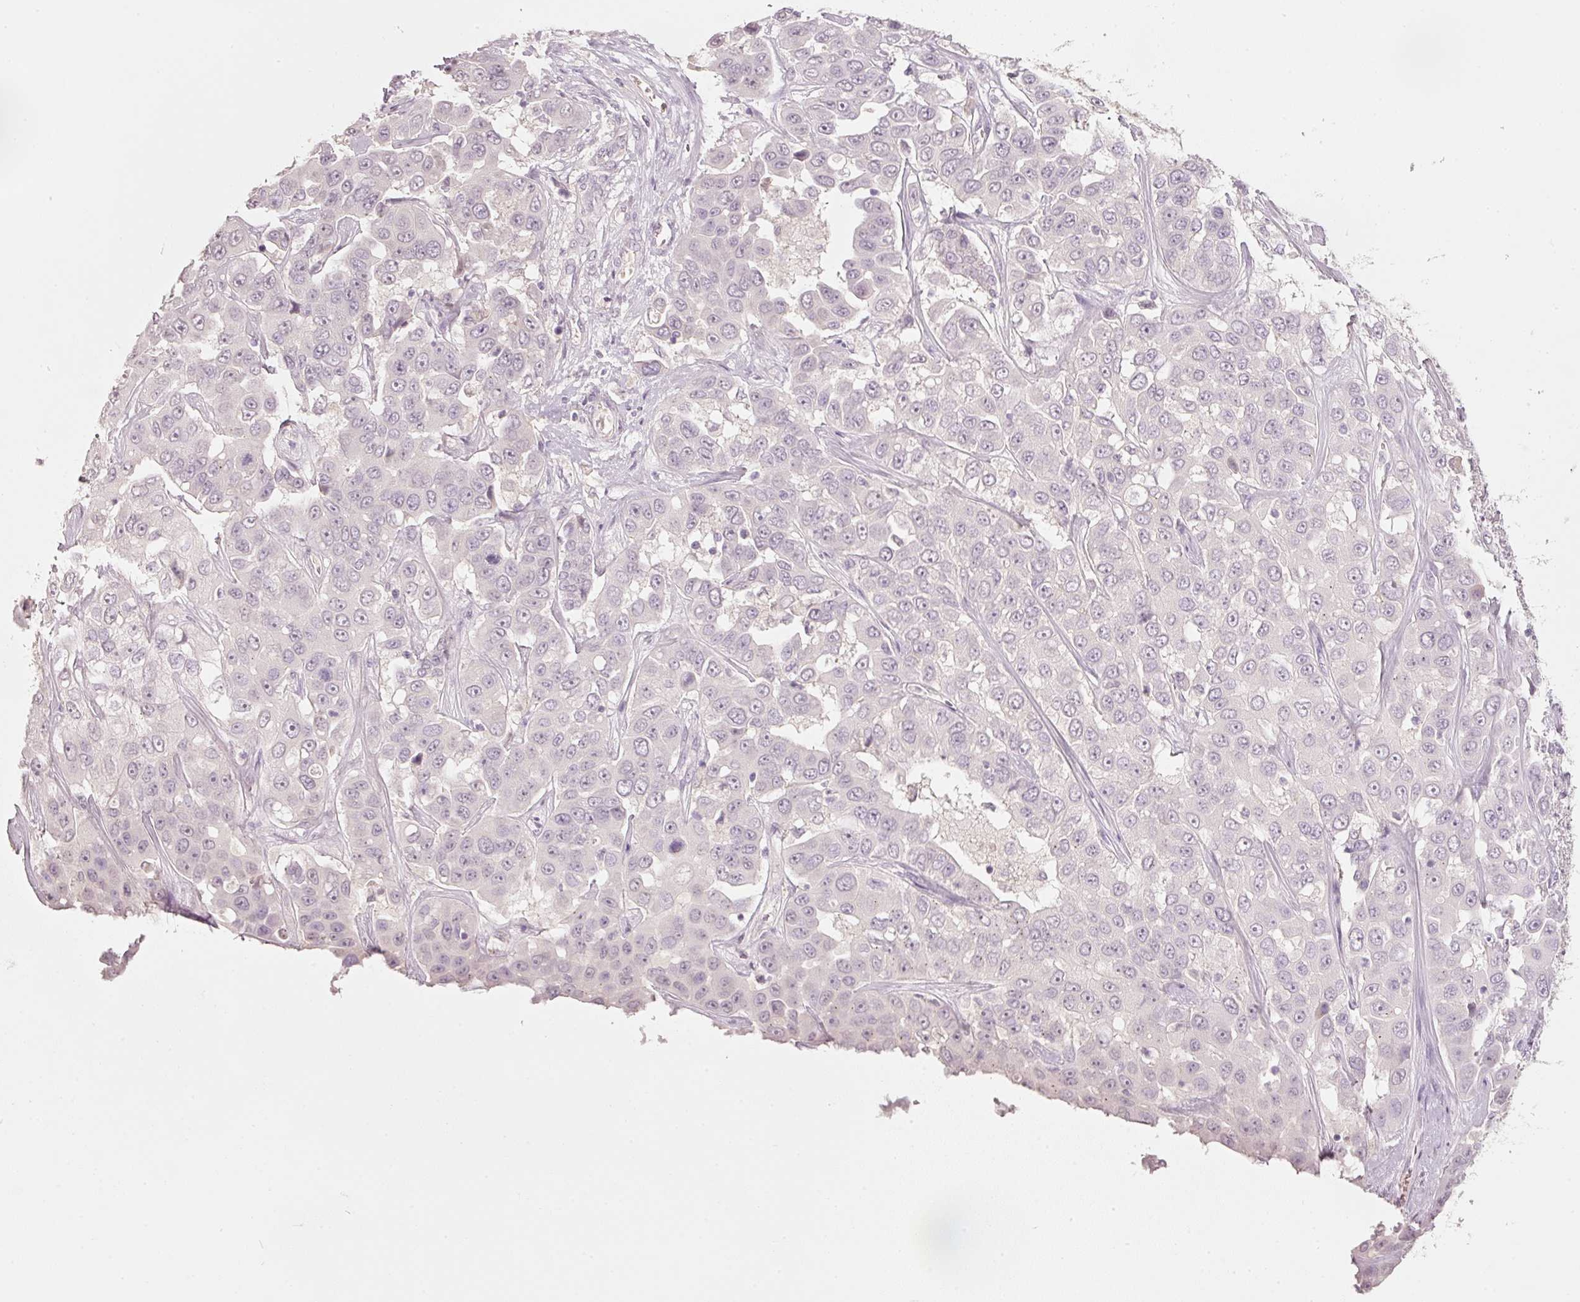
{"staining": {"intensity": "negative", "quantity": "none", "location": "none"}, "tissue": "liver cancer", "cell_type": "Tumor cells", "image_type": "cancer", "snomed": [{"axis": "morphology", "description": "Cholangiocarcinoma"}, {"axis": "topography", "description": "Liver"}], "caption": "Immunohistochemical staining of human liver cholangiocarcinoma demonstrates no significant positivity in tumor cells.", "gene": "STEAP1", "patient": {"sex": "female", "age": 52}}